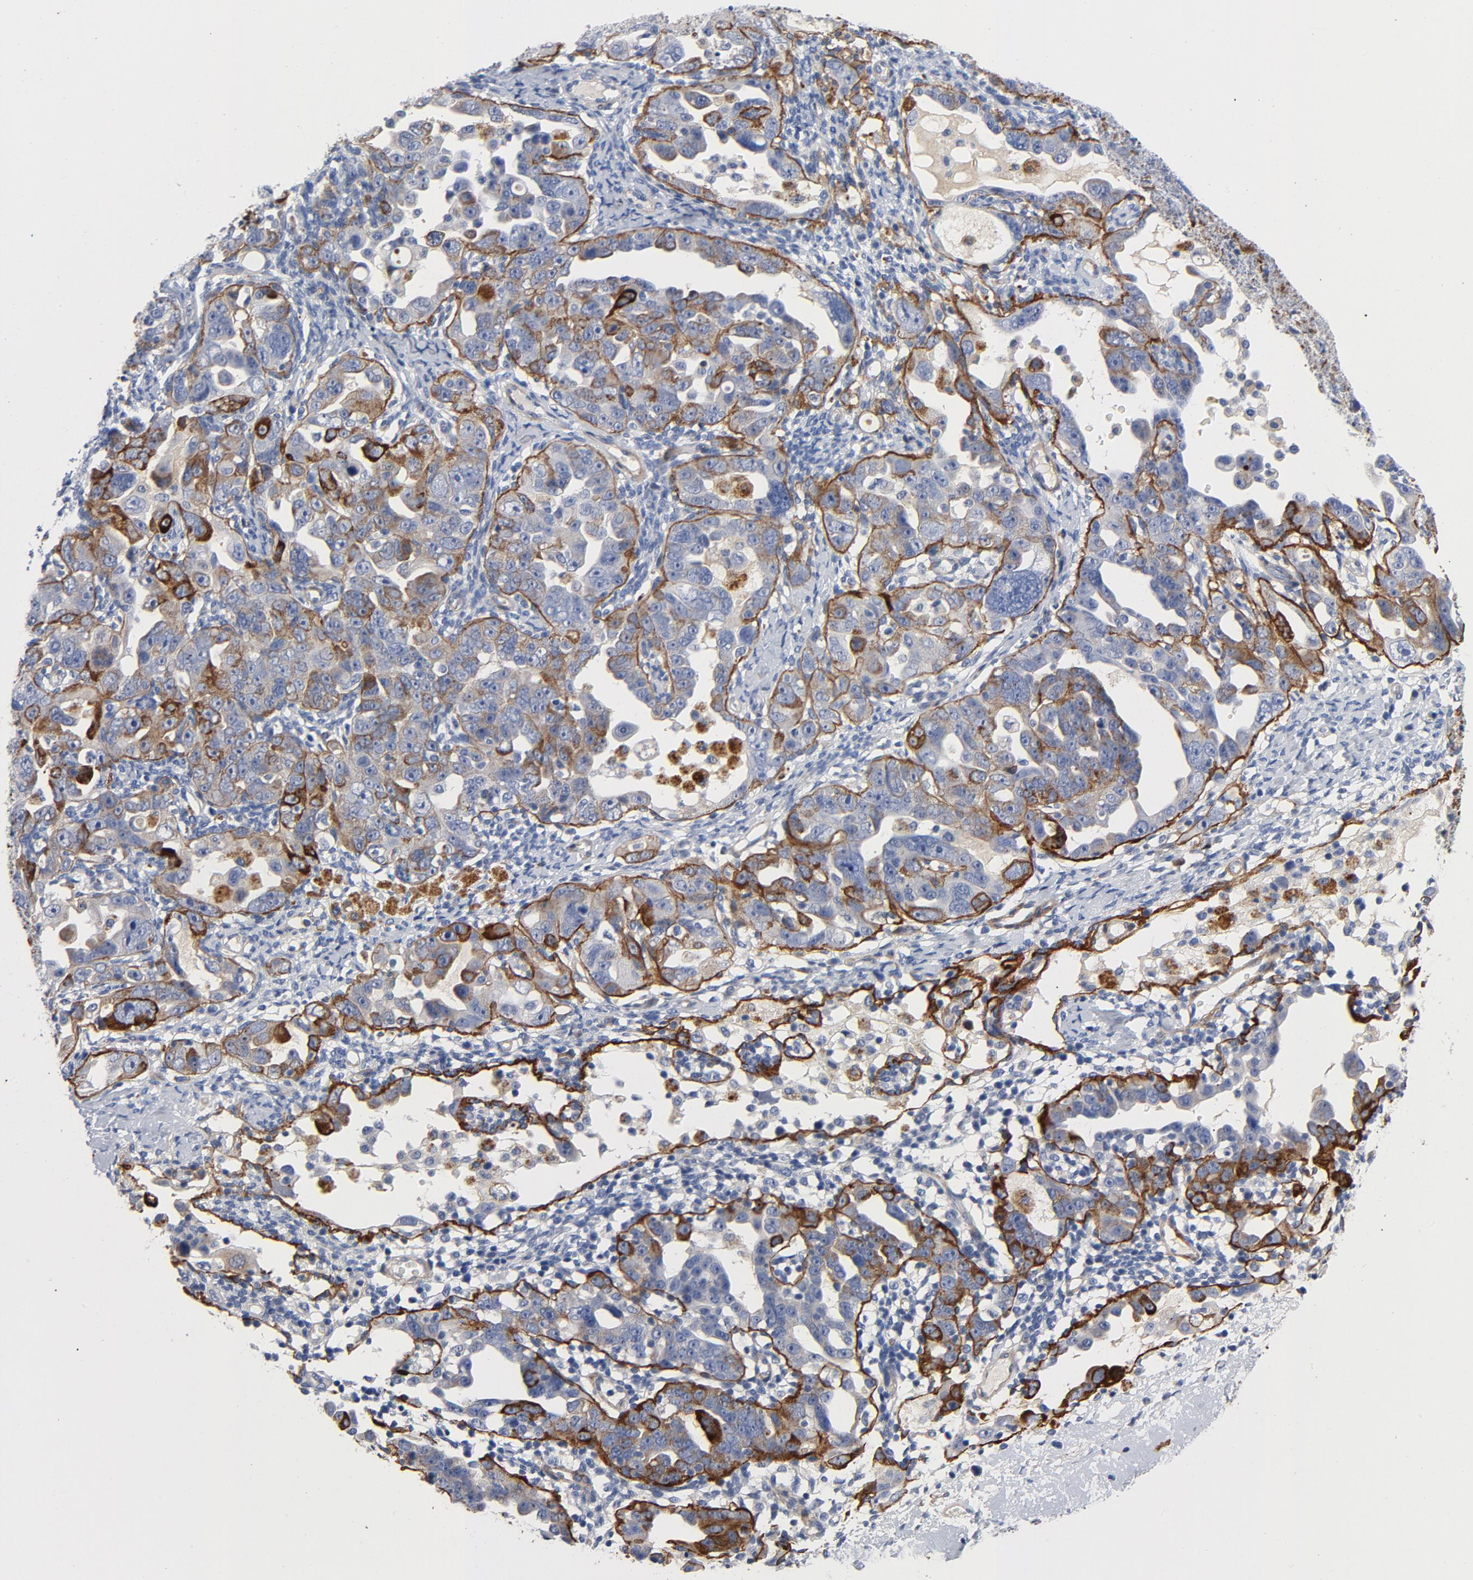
{"staining": {"intensity": "weak", "quantity": "25%-75%", "location": "cytoplasmic/membranous"}, "tissue": "ovarian cancer", "cell_type": "Tumor cells", "image_type": "cancer", "snomed": [{"axis": "morphology", "description": "Cystadenocarcinoma, serous, NOS"}, {"axis": "topography", "description": "Ovary"}], "caption": "Immunohistochemical staining of human ovarian cancer reveals low levels of weak cytoplasmic/membranous expression in about 25%-75% of tumor cells. The protein is stained brown, and the nuclei are stained in blue (DAB IHC with brightfield microscopy, high magnification).", "gene": "LAMC1", "patient": {"sex": "female", "age": 66}}